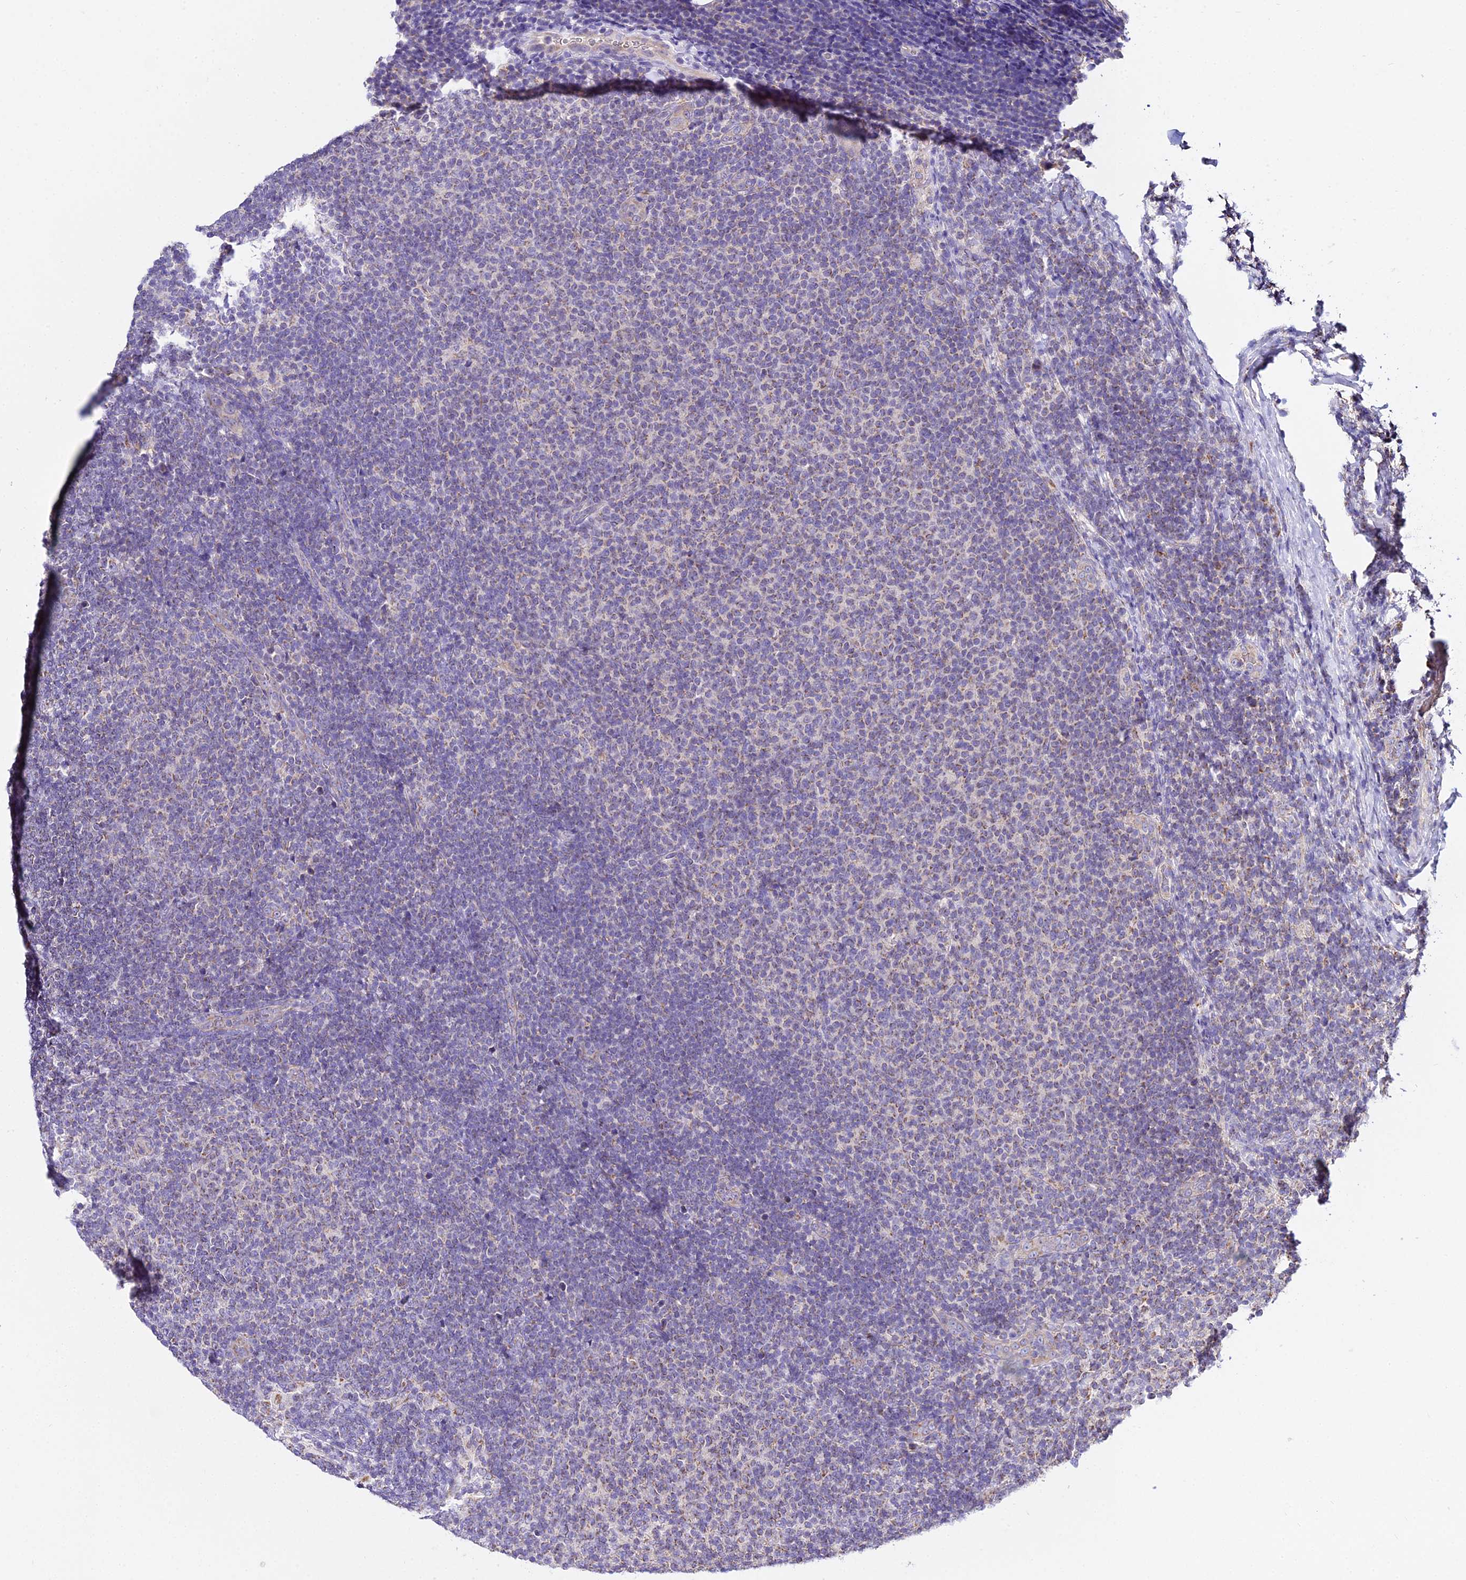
{"staining": {"intensity": "weak", "quantity": "<25%", "location": "cytoplasmic/membranous"}, "tissue": "lymphoma", "cell_type": "Tumor cells", "image_type": "cancer", "snomed": [{"axis": "morphology", "description": "Malignant lymphoma, non-Hodgkin's type, Low grade"}, {"axis": "topography", "description": "Lymph node"}], "caption": "High power microscopy histopathology image of an immunohistochemistry (IHC) histopathology image of malignant lymphoma, non-Hodgkin's type (low-grade), revealing no significant positivity in tumor cells.", "gene": "TYW5", "patient": {"sex": "male", "age": 66}}